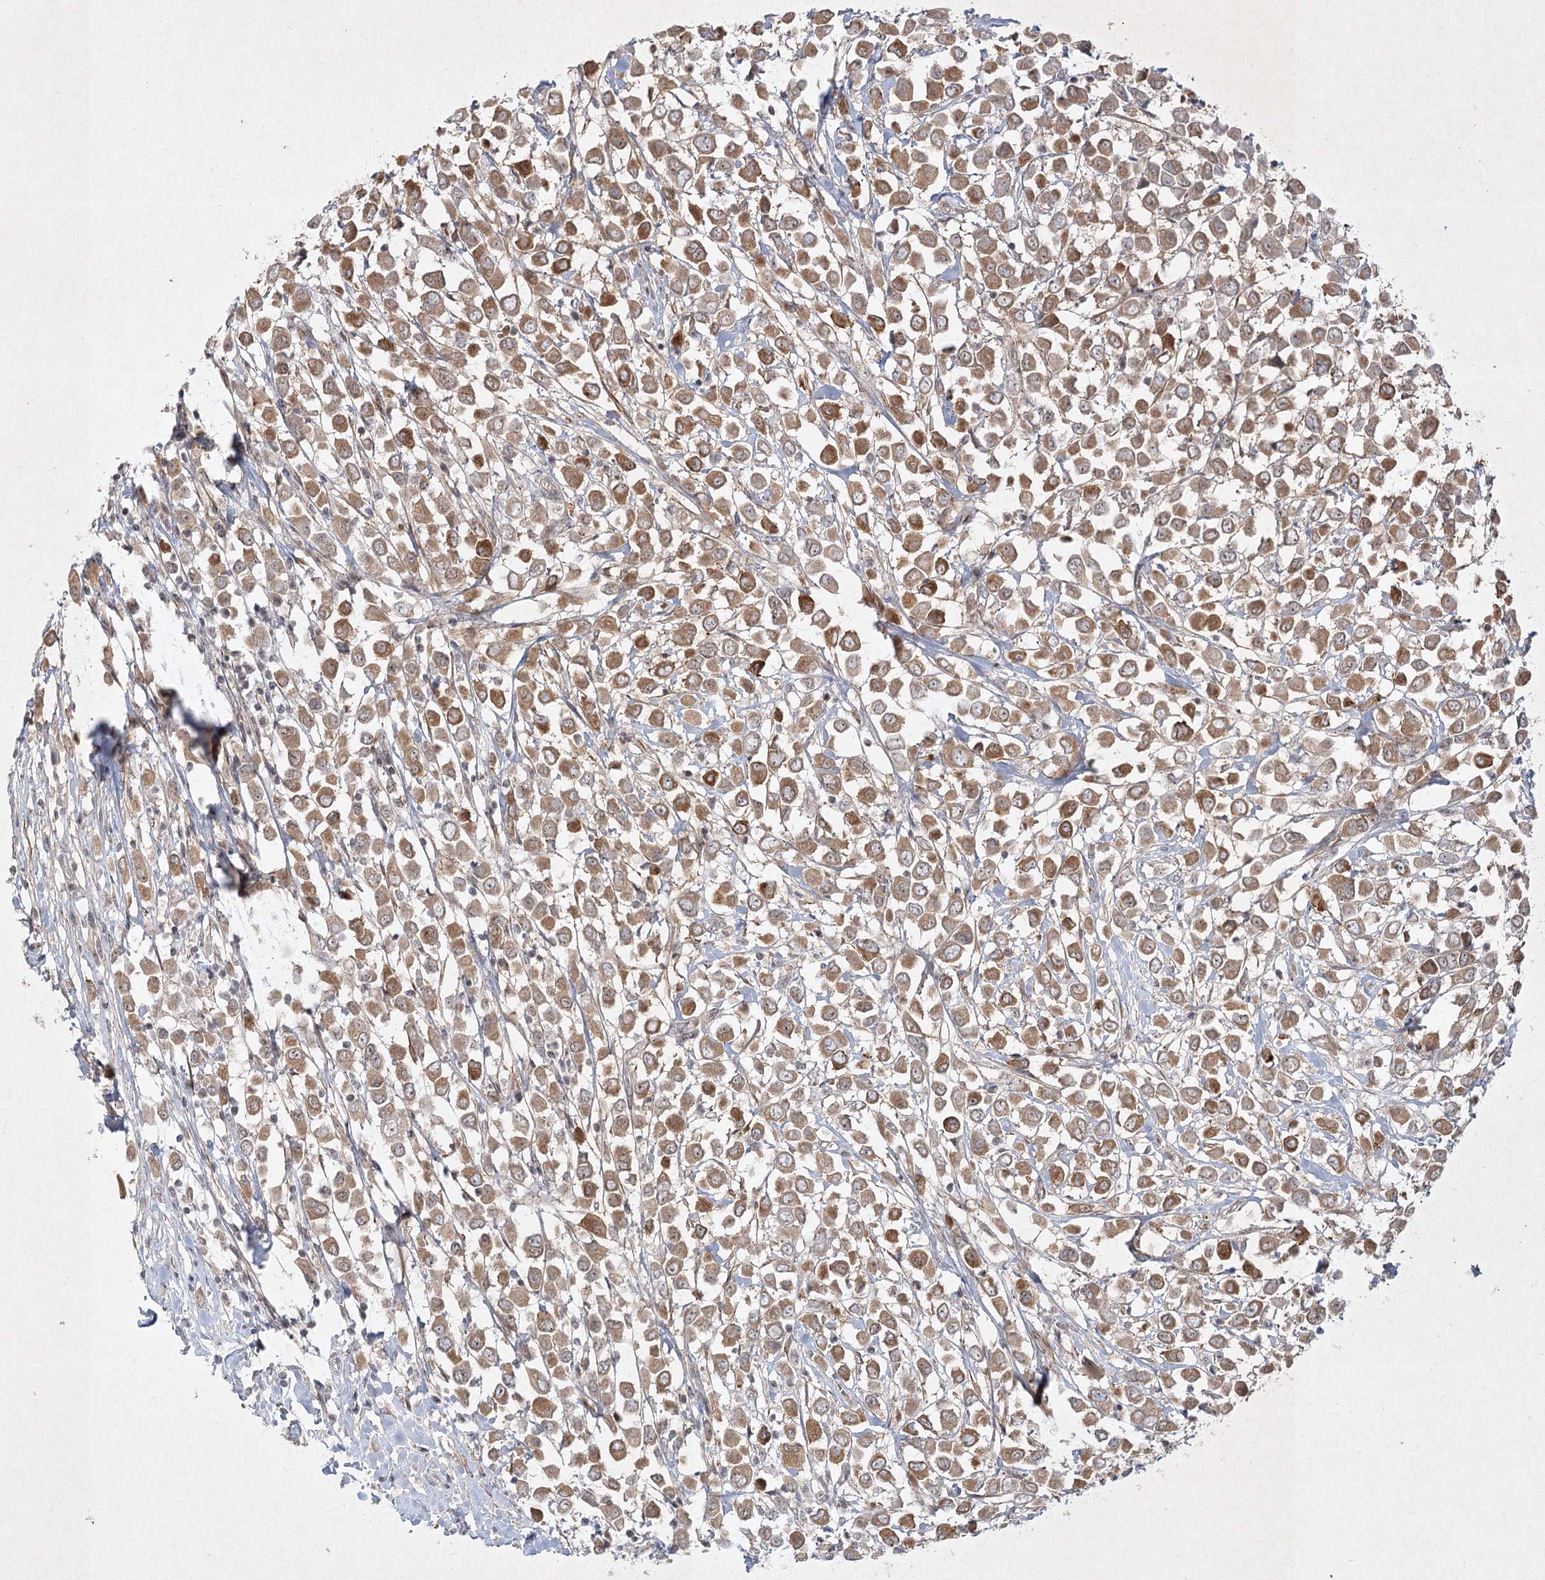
{"staining": {"intensity": "moderate", "quantity": ">75%", "location": "cytoplasmic/membranous"}, "tissue": "breast cancer", "cell_type": "Tumor cells", "image_type": "cancer", "snomed": [{"axis": "morphology", "description": "Duct carcinoma"}, {"axis": "topography", "description": "Breast"}], "caption": "A histopathology image of breast infiltrating ductal carcinoma stained for a protein shows moderate cytoplasmic/membranous brown staining in tumor cells.", "gene": "SH2D3A", "patient": {"sex": "female", "age": 61}}